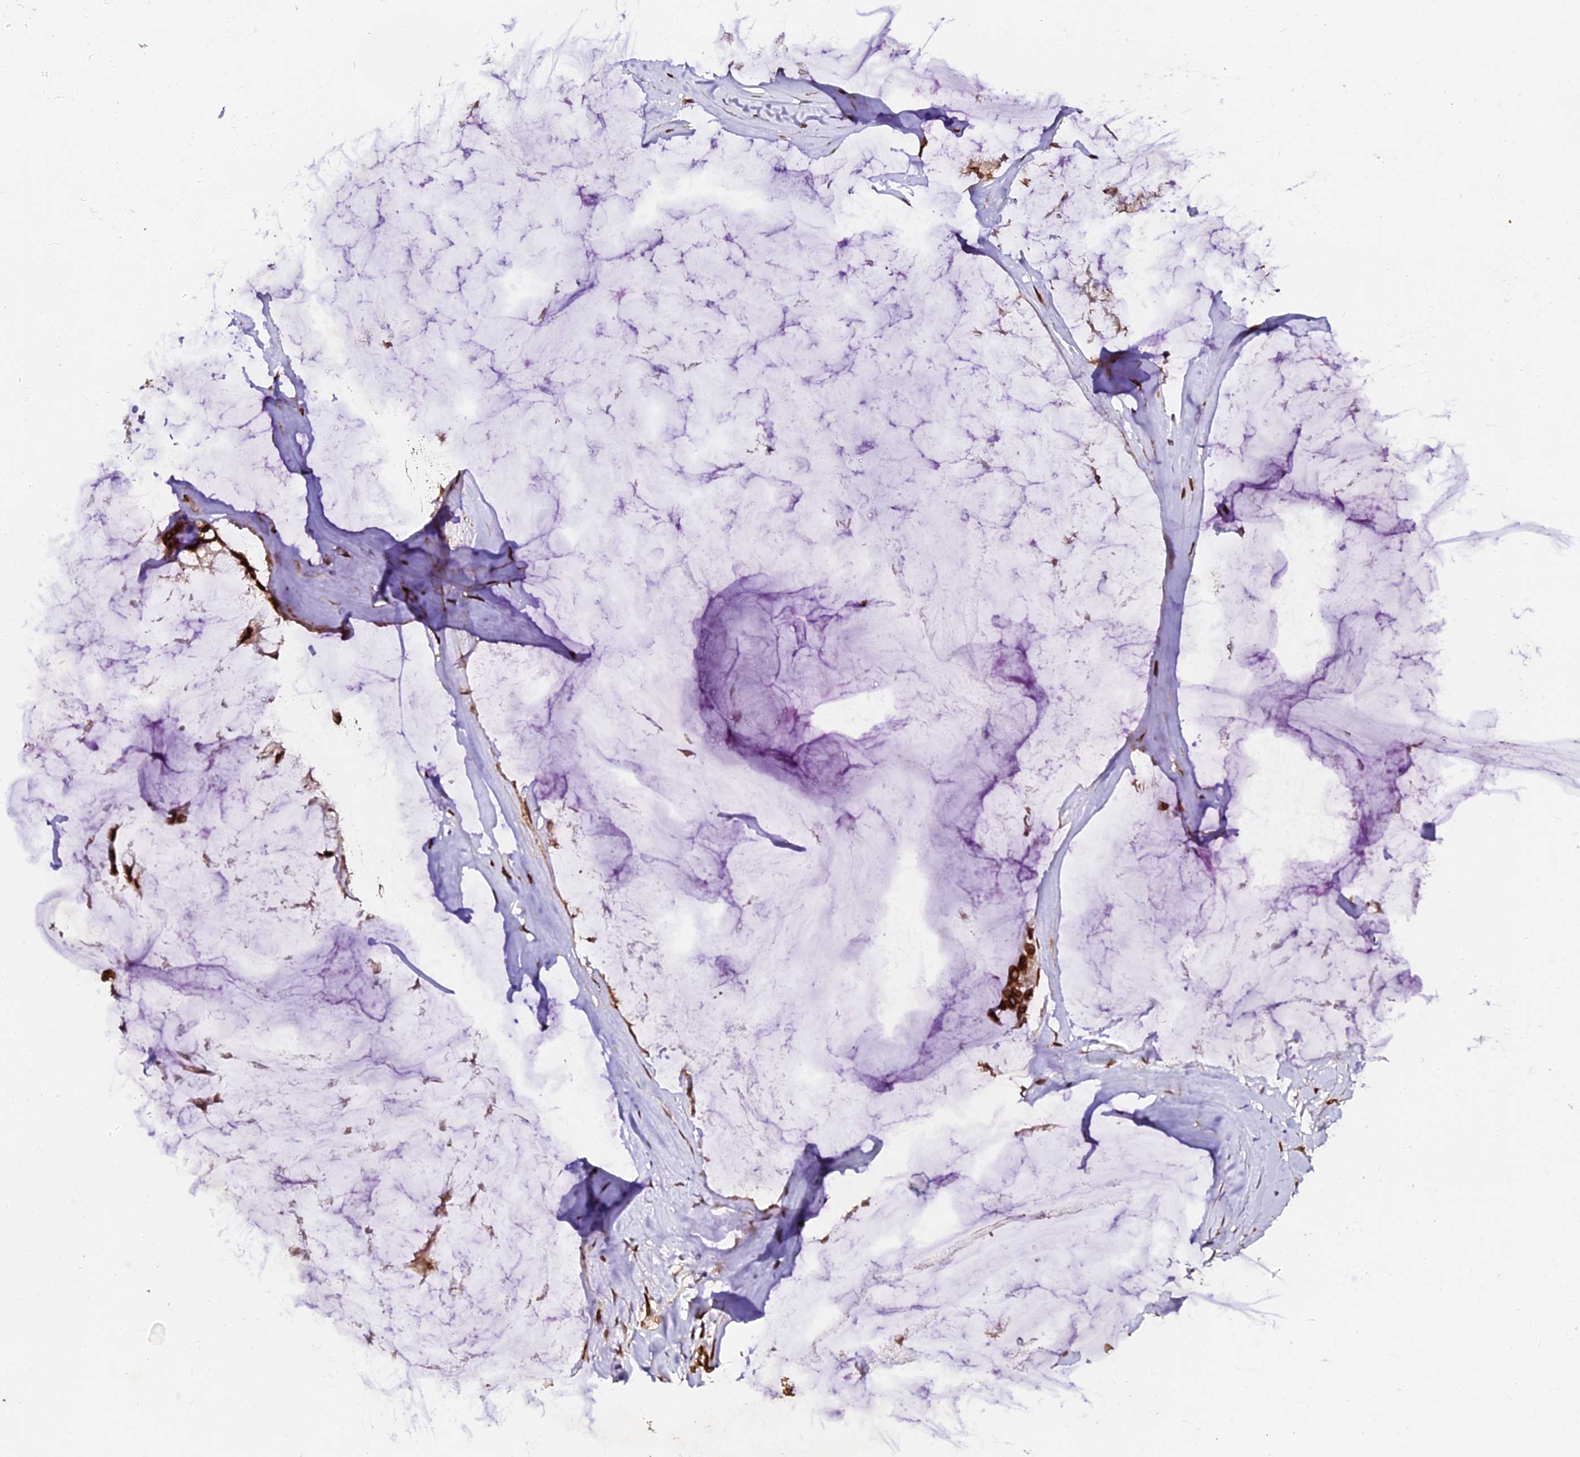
{"staining": {"intensity": "strong", "quantity": ">75%", "location": "cytoplasmic/membranous,nuclear"}, "tissue": "ovarian cancer", "cell_type": "Tumor cells", "image_type": "cancer", "snomed": [{"axis": "morphology", "description": "Cystadenocarcinoma, mucinous, NOS"}, {"axis": "topography", "description": "Ovary"}], "caption": "IHC of ovarian cancer (mucinous cystadenocarcinoma) exhibits high levels of strong cytoplasmic/membranous and nuclear expression in about >75% of tumor cells.", "gene": "ANAPC5", "patient": {"sex": "female", "age": 39}}